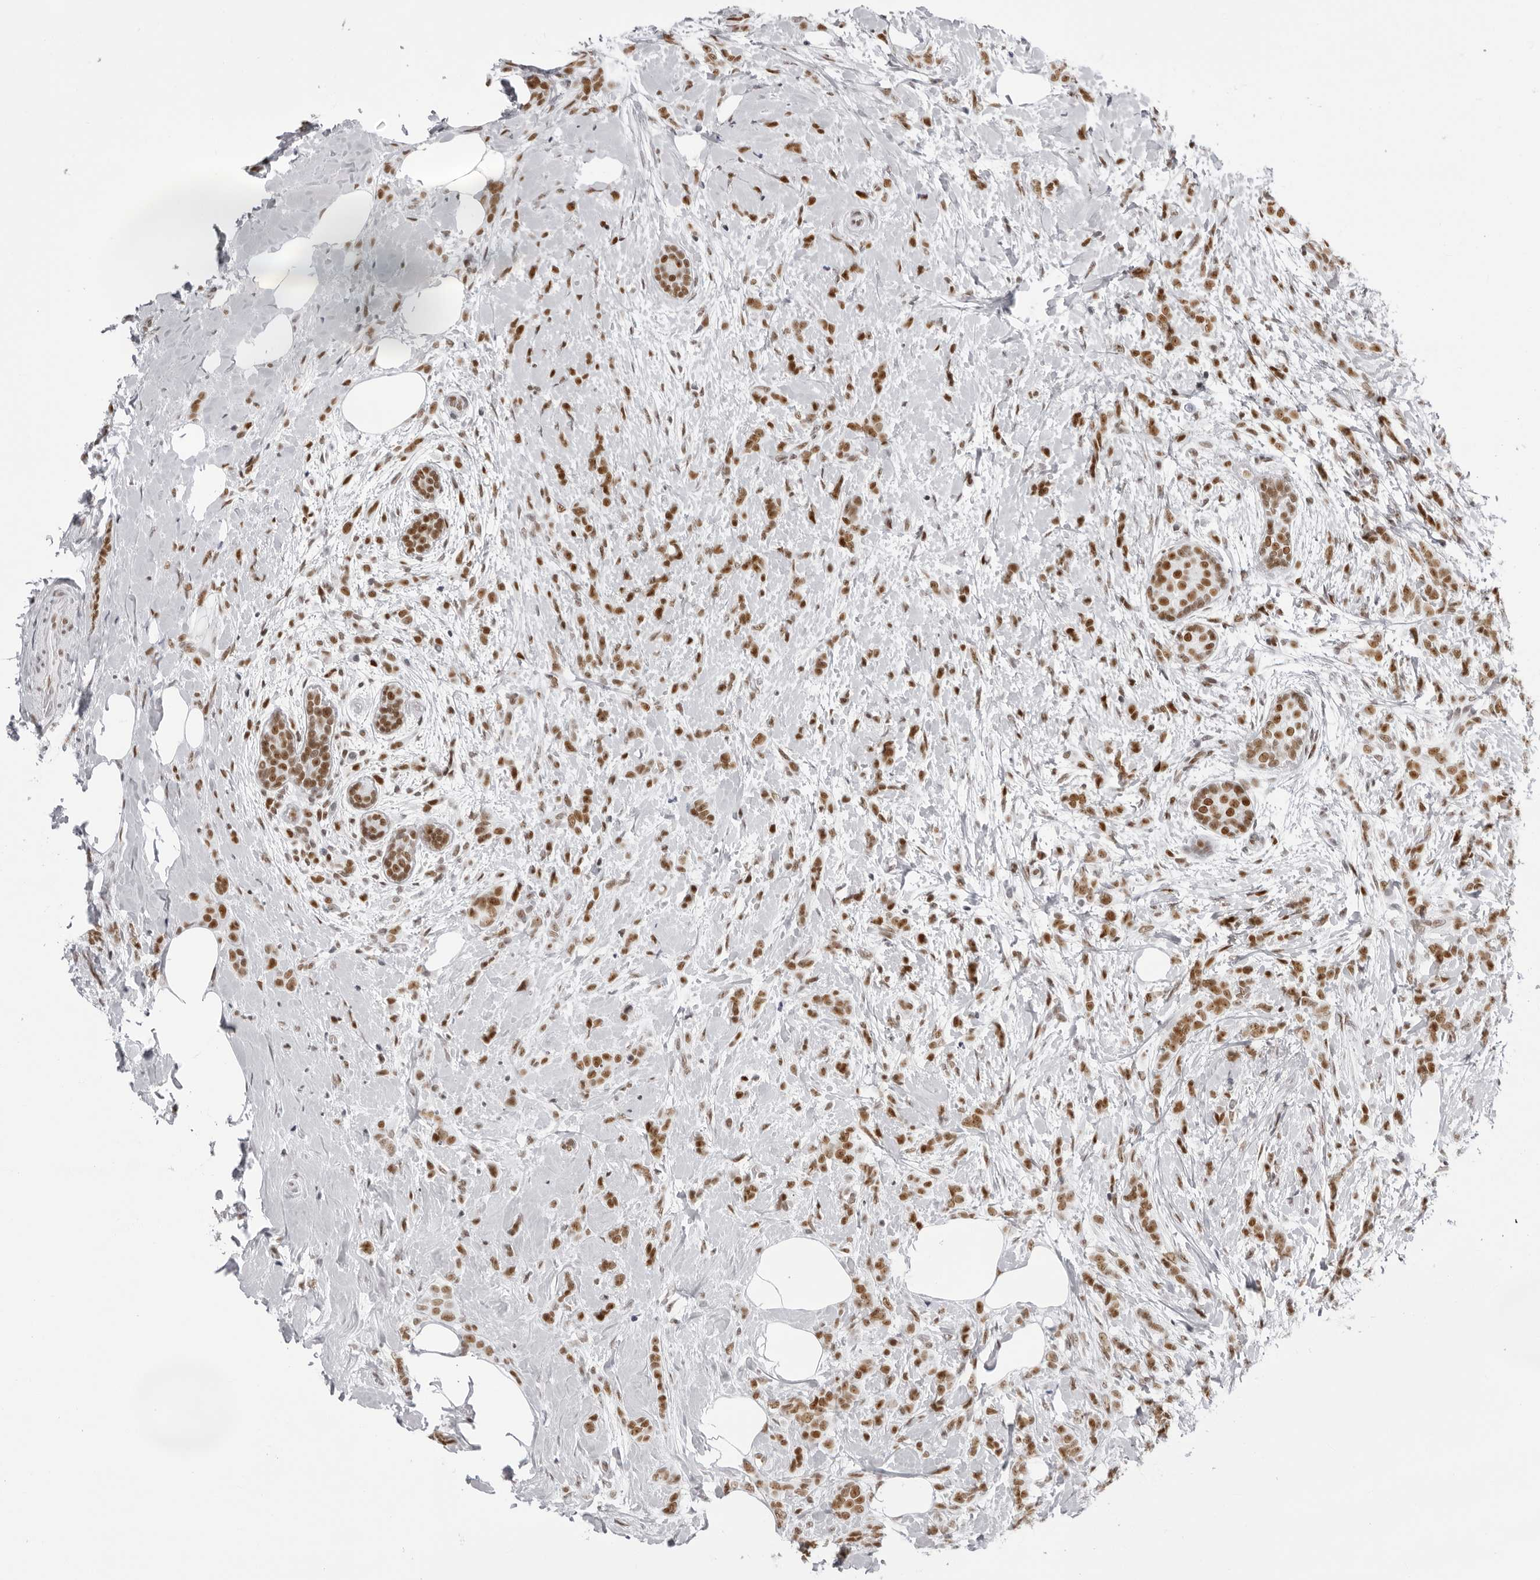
{"staining": {"intensity": "moderate", "quantity": ">75%", "location": "nuclear"}, "tissue": "breast cancer", "cell_type": "Tumor cells", "image_type": "cancer", "snomed": [{"axis": "morphology", "description": "Lobular carcinoma, in situ"}, {"axis": "morphology", "description": "Lobular carcinoma"}, {"axis": "topography", "description": "Breast"}], "caption": "The histopathology image shows a brown stain indicating the presence of a protein in the nuclear of tumor cells in breast cancer.", "gene": "IRF2BP2", "patient": {"sex": "female", "age": 41}}